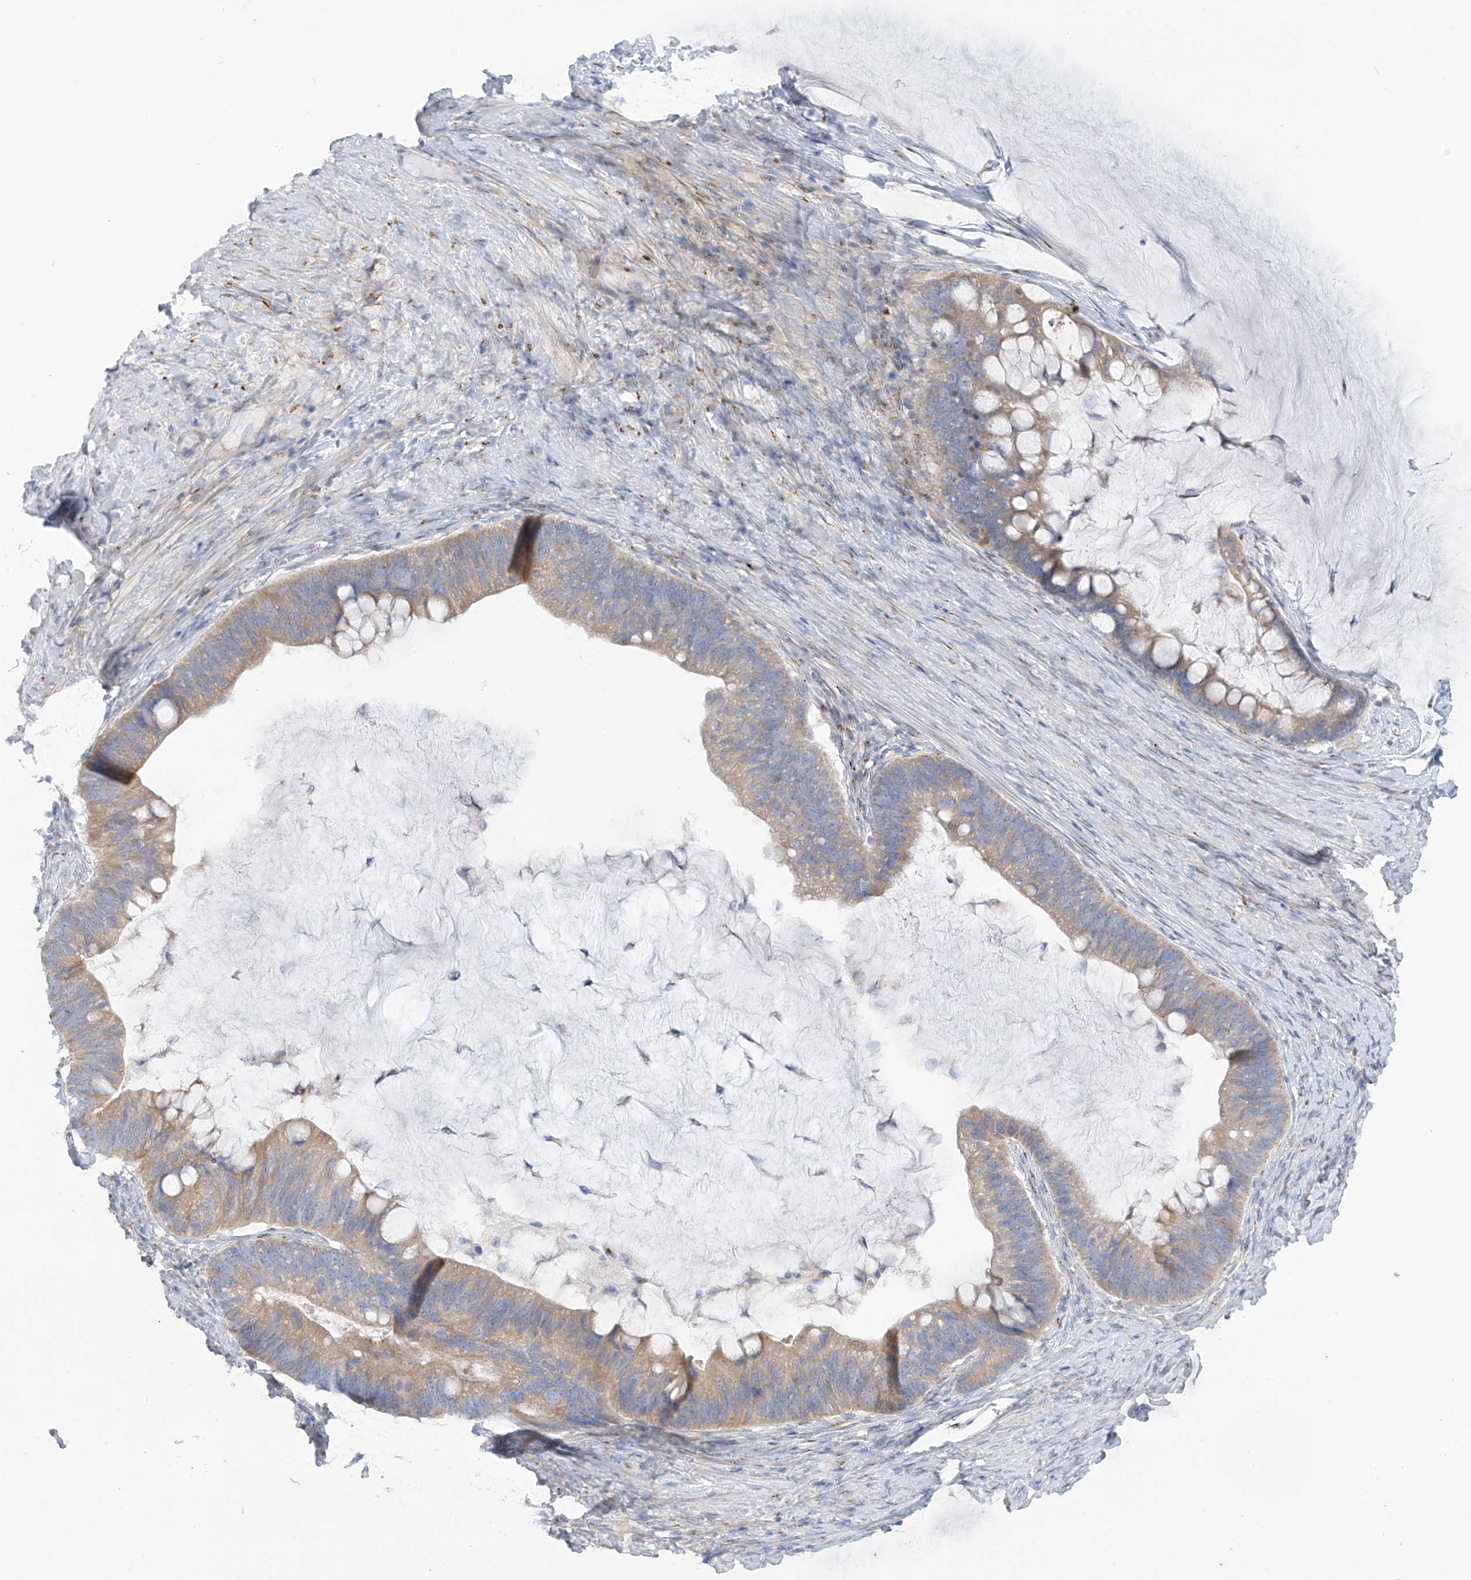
{"staining": {"intensity": "weak", "quantity": ">75%", "location": "cytoplasmic/membranous"}, "tissue": "ovarian cancer", "cell_type": "Tumor cells", "image_type": "cancer", "snomed": [{"axis": "morphology", "description": "Cystadenocarcinoma, mucinous, NOS"}, {"axis": "topography", "description": "Ovary"}], "caption": "Mucinous cystadenocarcinoma (ovarian) tissue demonstrates weak cytoplasmic/membranous positivity in approximately >75% of tumor cells, visualized by immunohistochemistry. The staining was performed using DAB (3,3'-diaminobenzidine), with brown indicating positive protein expression. Nuclei are stained blue with hematoxylin.", "gene": "TRMT2B", "patient": {"sex": "female", "age": 61}}